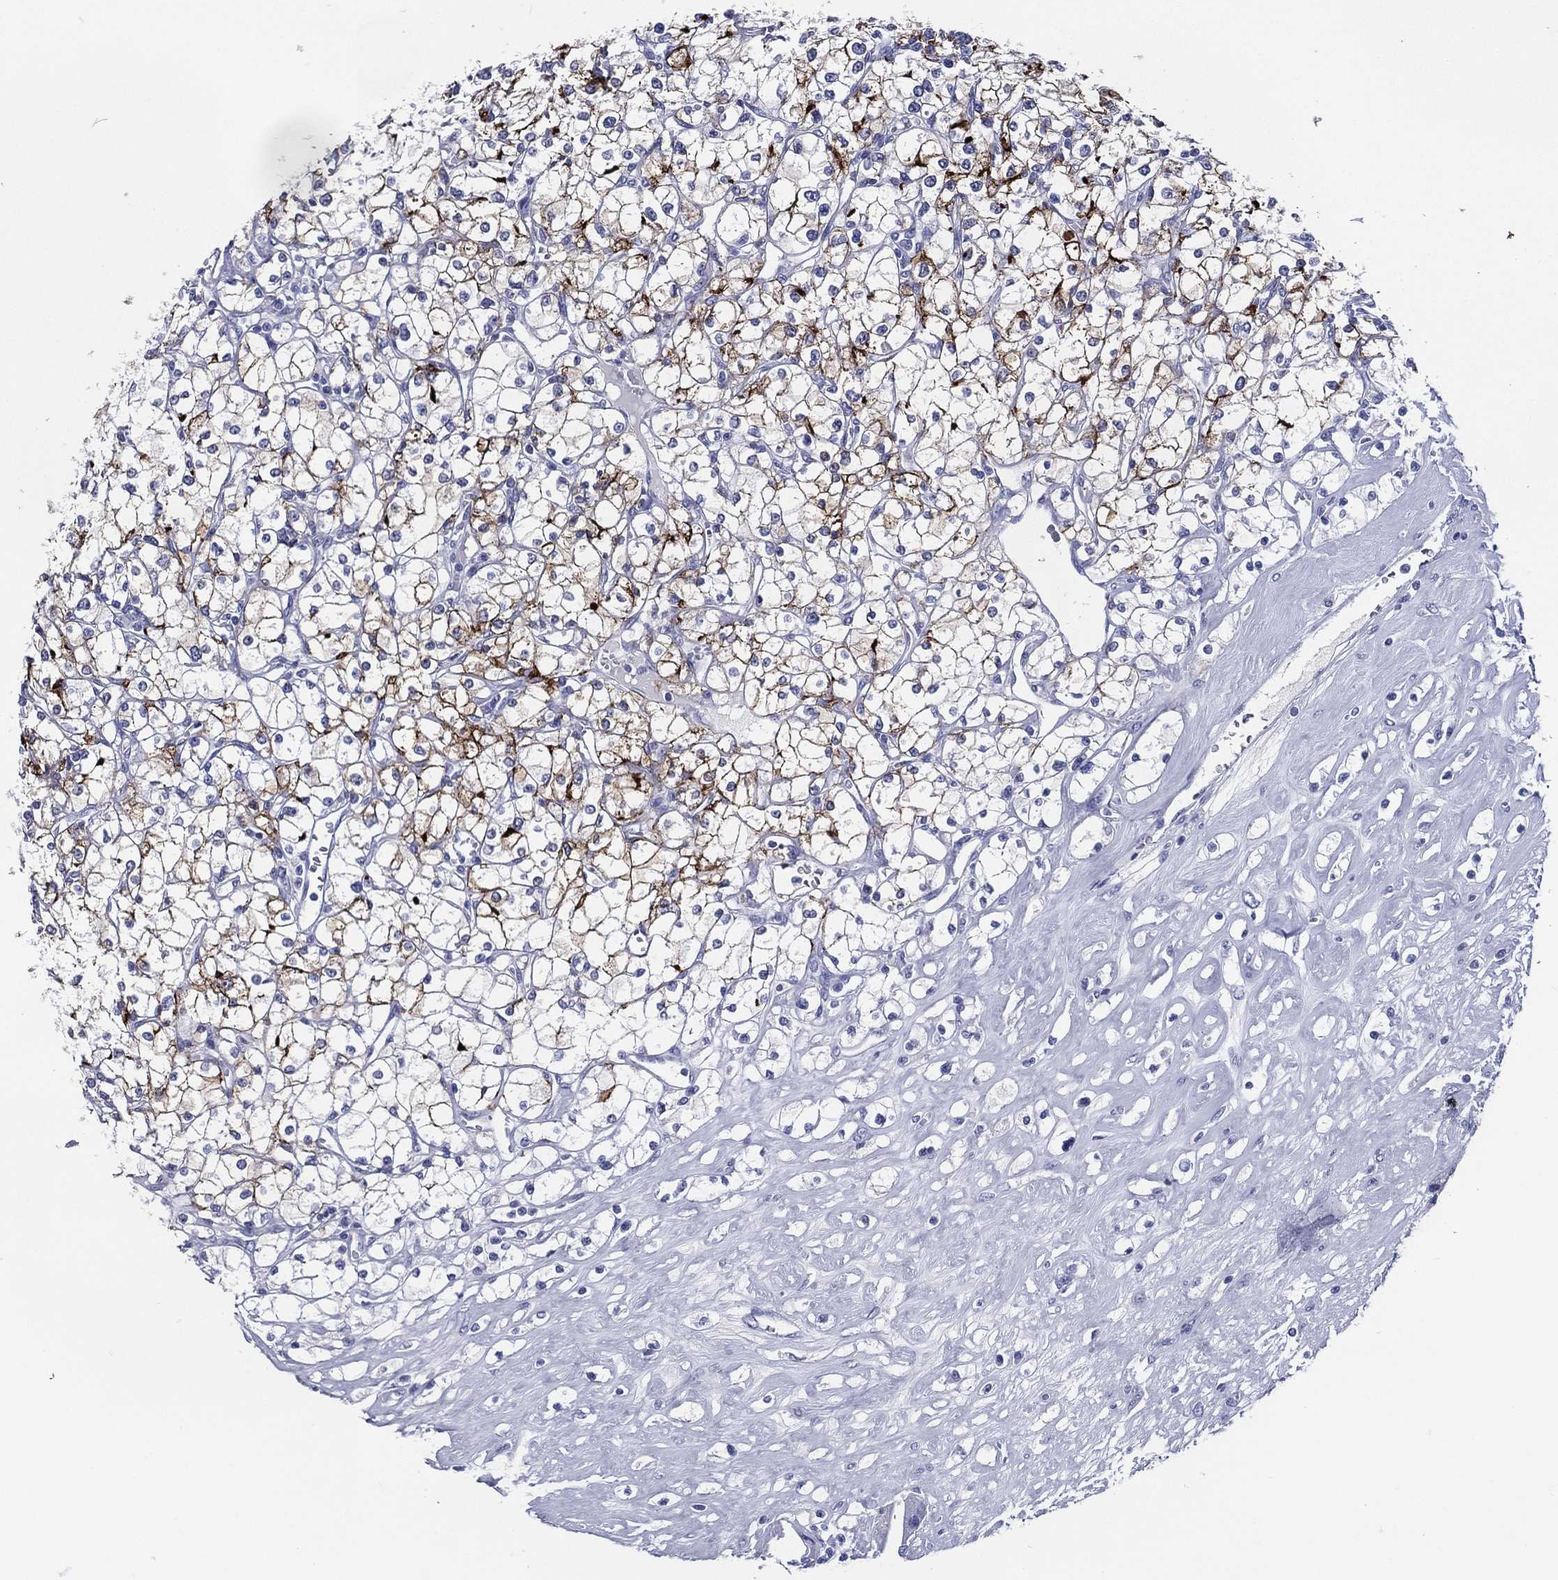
{"staining": {"intensity": "strong", "quantity": "25%-75%", "location": "cytoplasmic/membranous"}, "tissue": "renal cancer", "cell_type": "Tumor cells", "image_type": "cancer", "snomed": [{"axis": "morphology", "description": "Adenocarcinoma, NOS"}, {"axis": "topography", "description": "Kidney"}], "caption": "Renal cancer (adenocarcinoma) stained for a protein demonstrates strong cytoplasmic/membranous positivity in tumor cells.", "gene": "ACE2", "patient": {"sex": "male", "age": 67}}